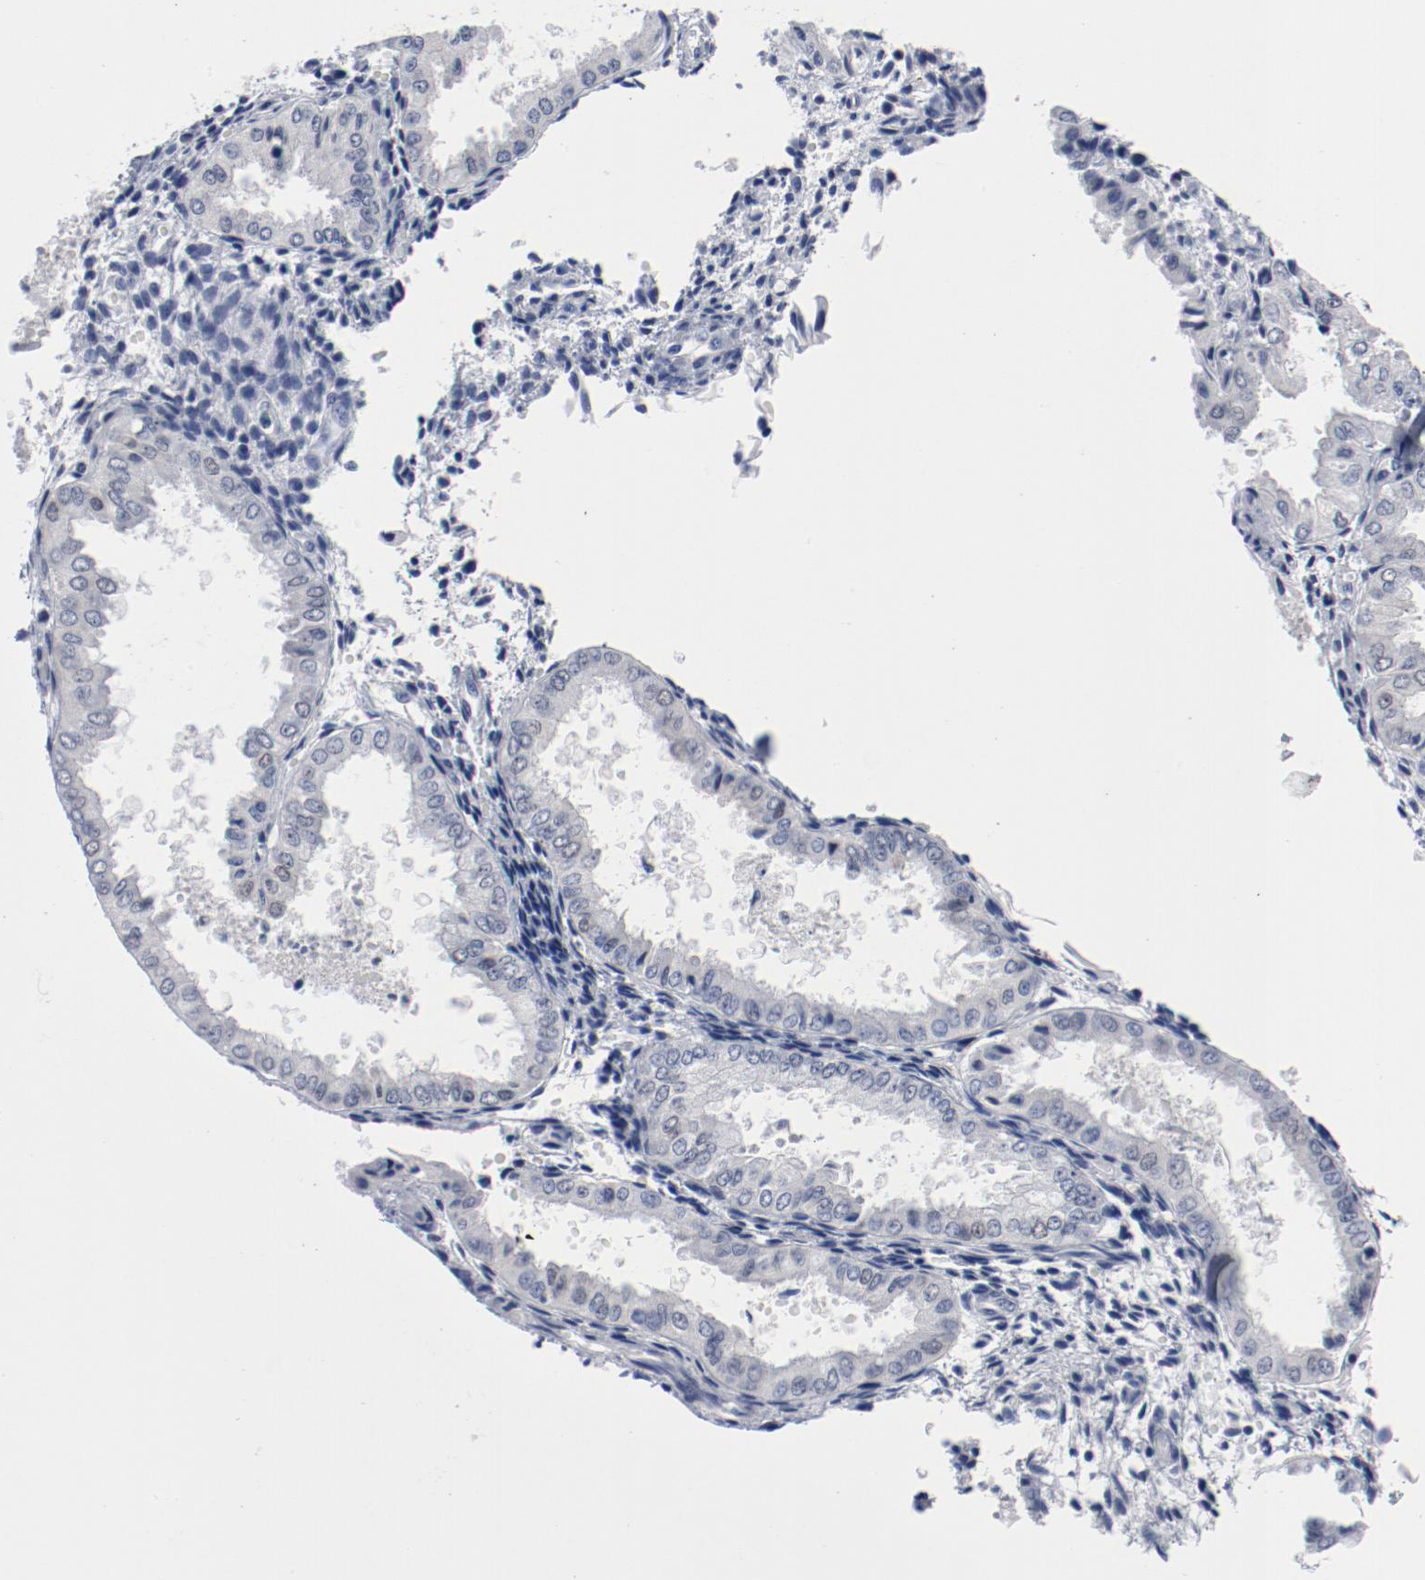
{"staining": {"intensity": "strong", "quantity": ">75%", "location": "nuclear"}, "tissue": "endometrium", "cell_type": "Cells in endometrial stroma", "image_type": "normal", "snomed": [{"axis": "morphology", "description": "Normal tissue, NOS"}, {"axis": "topography", "description": "Endometrium"}], "caption": "The image exhibits a brown stain indicating the presence of a protein in the nuclear of cells in endometrial stroma in endometrium. Immunohistochemistry stains the protein in brown and the nuclei are stained blue.", "gene": "ARNT", "patient": {"sex": "female", "age": 33}}